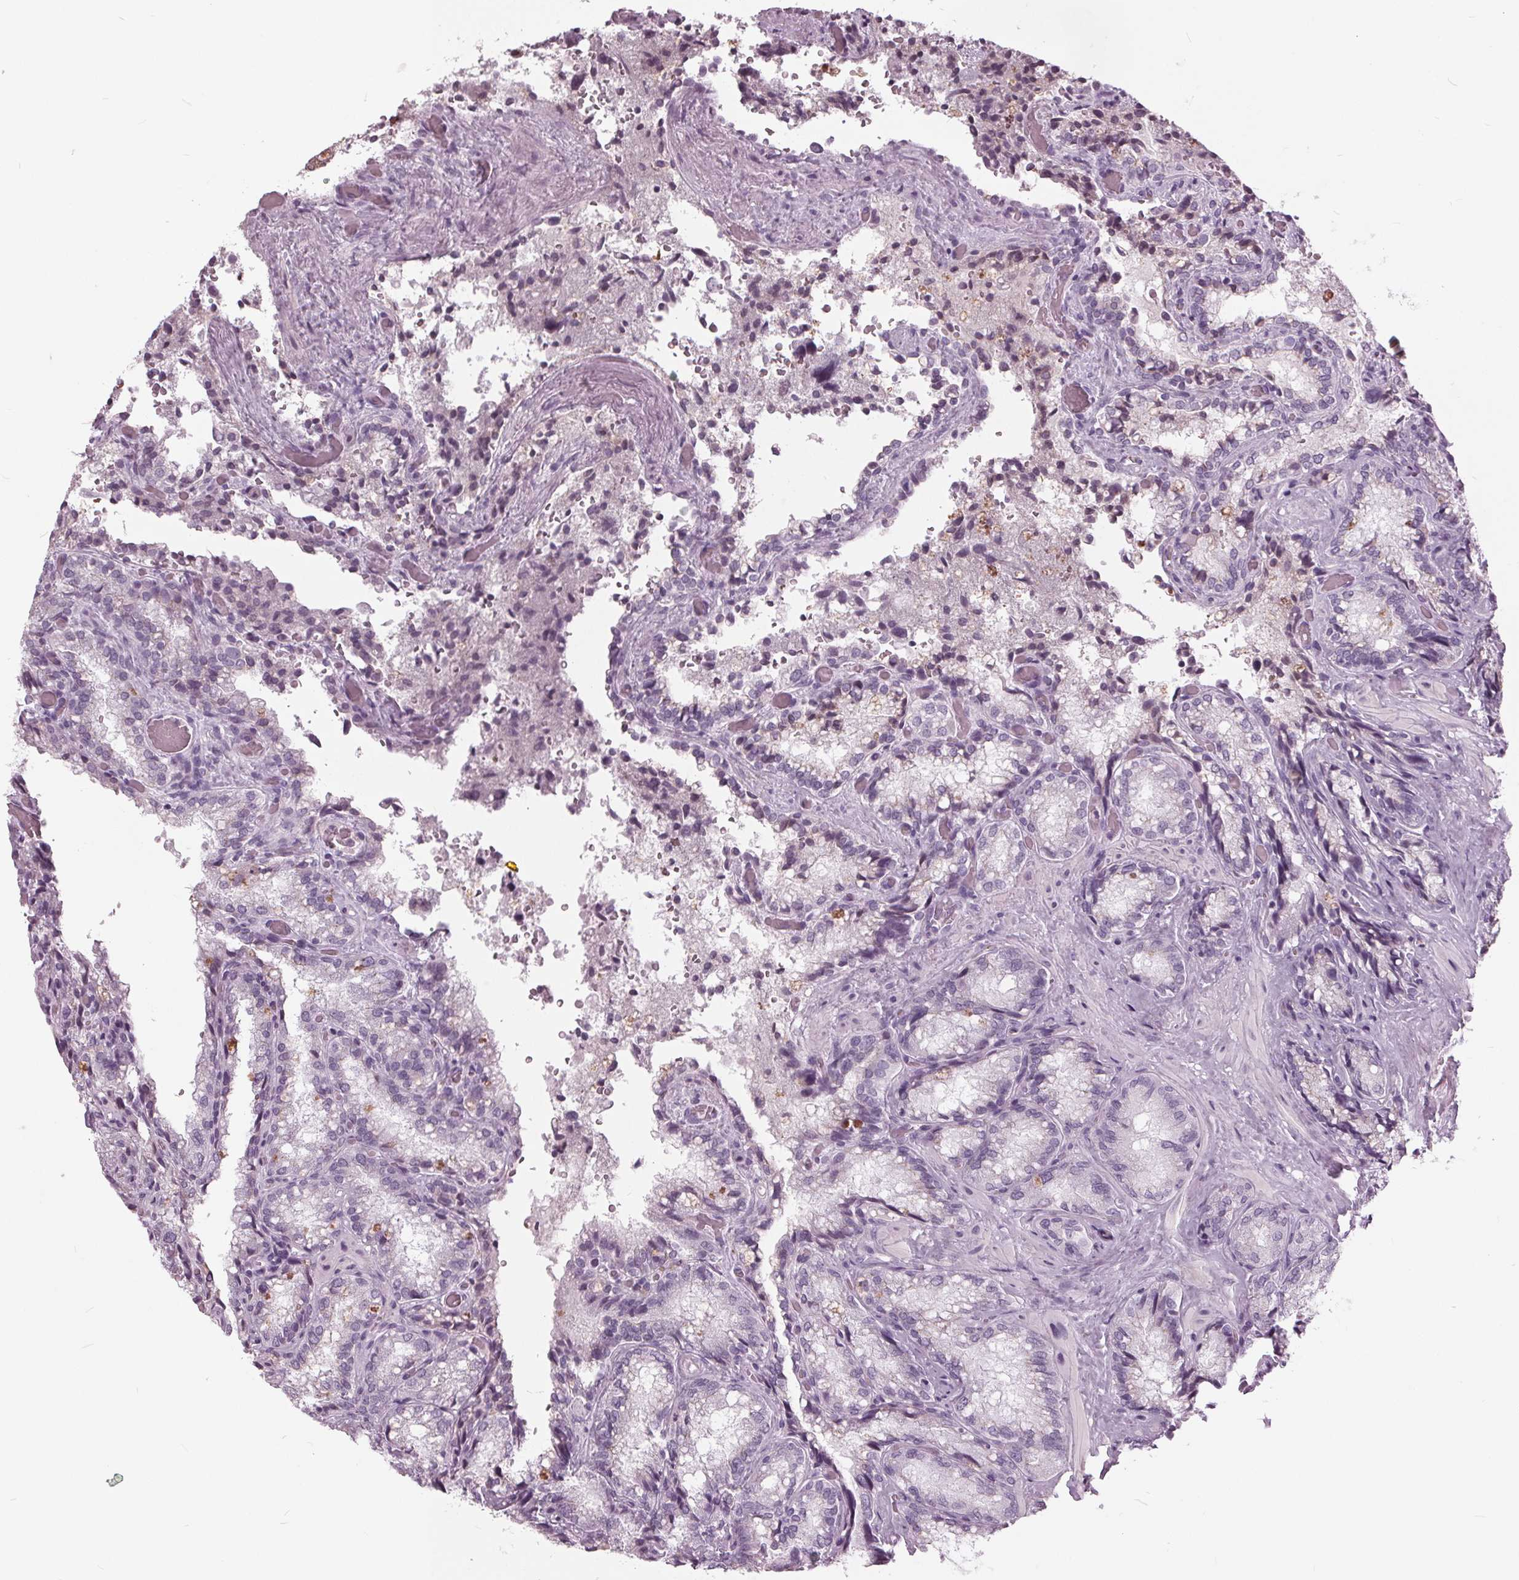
{"staining": {"intensity": "negative", "quantity": "none", "location": "none"}, "tissue": "seminal vesicle", "cell_type": "Glandular cells", "image_type": "normal", "snomed": [{"axis": "morphology", "description": "Normal tissue, NOS"}, {"axis": "topography", "description": "Seminal veicle"}], "caption": "This is an IHC image of unremarkable seminal vesicle. There is no staining in glandular cells.", "gene": "SLC9A4", "patient": {"sex": "male", "age": 57}}